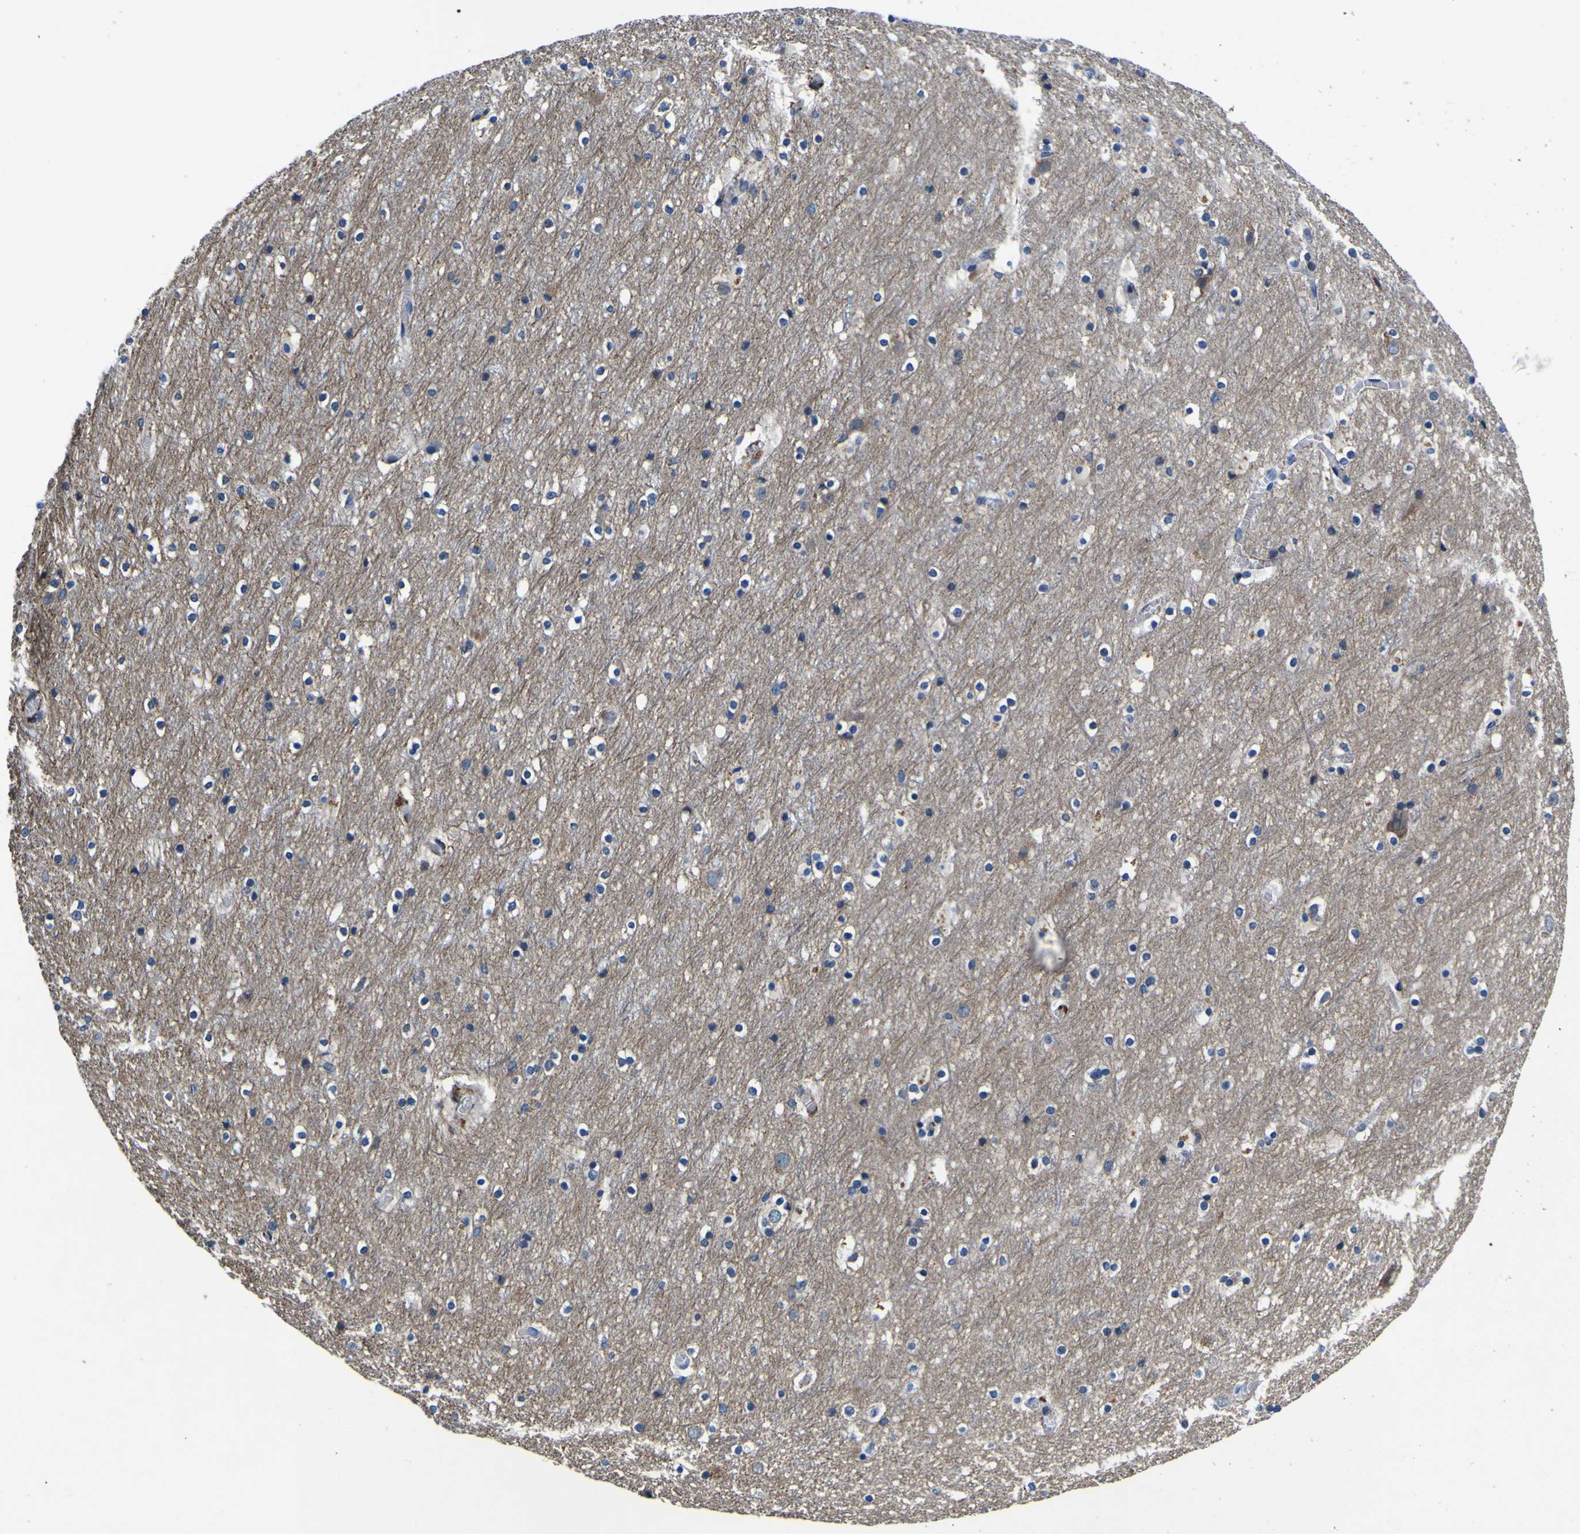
{"staining": {"intensity": "moderate", "quantity": "<25%", "location": "cytoplasmic/membranous"}, "tissue": "cerebral cortex", "cell_type": "Endothelial cells", "image_type": "normal", "snomed": [{"axis": "morphology", "description": "Normal tissue, NOS"}, {"axis": "topography", "description": "Cerebral cortex"}], "caption": "Cerebral cortex stained with a protein marker reveals moderate staining in endothelial cells.", "gene": "AGAP3", "patient": {"sex": "male", "age": 45}}